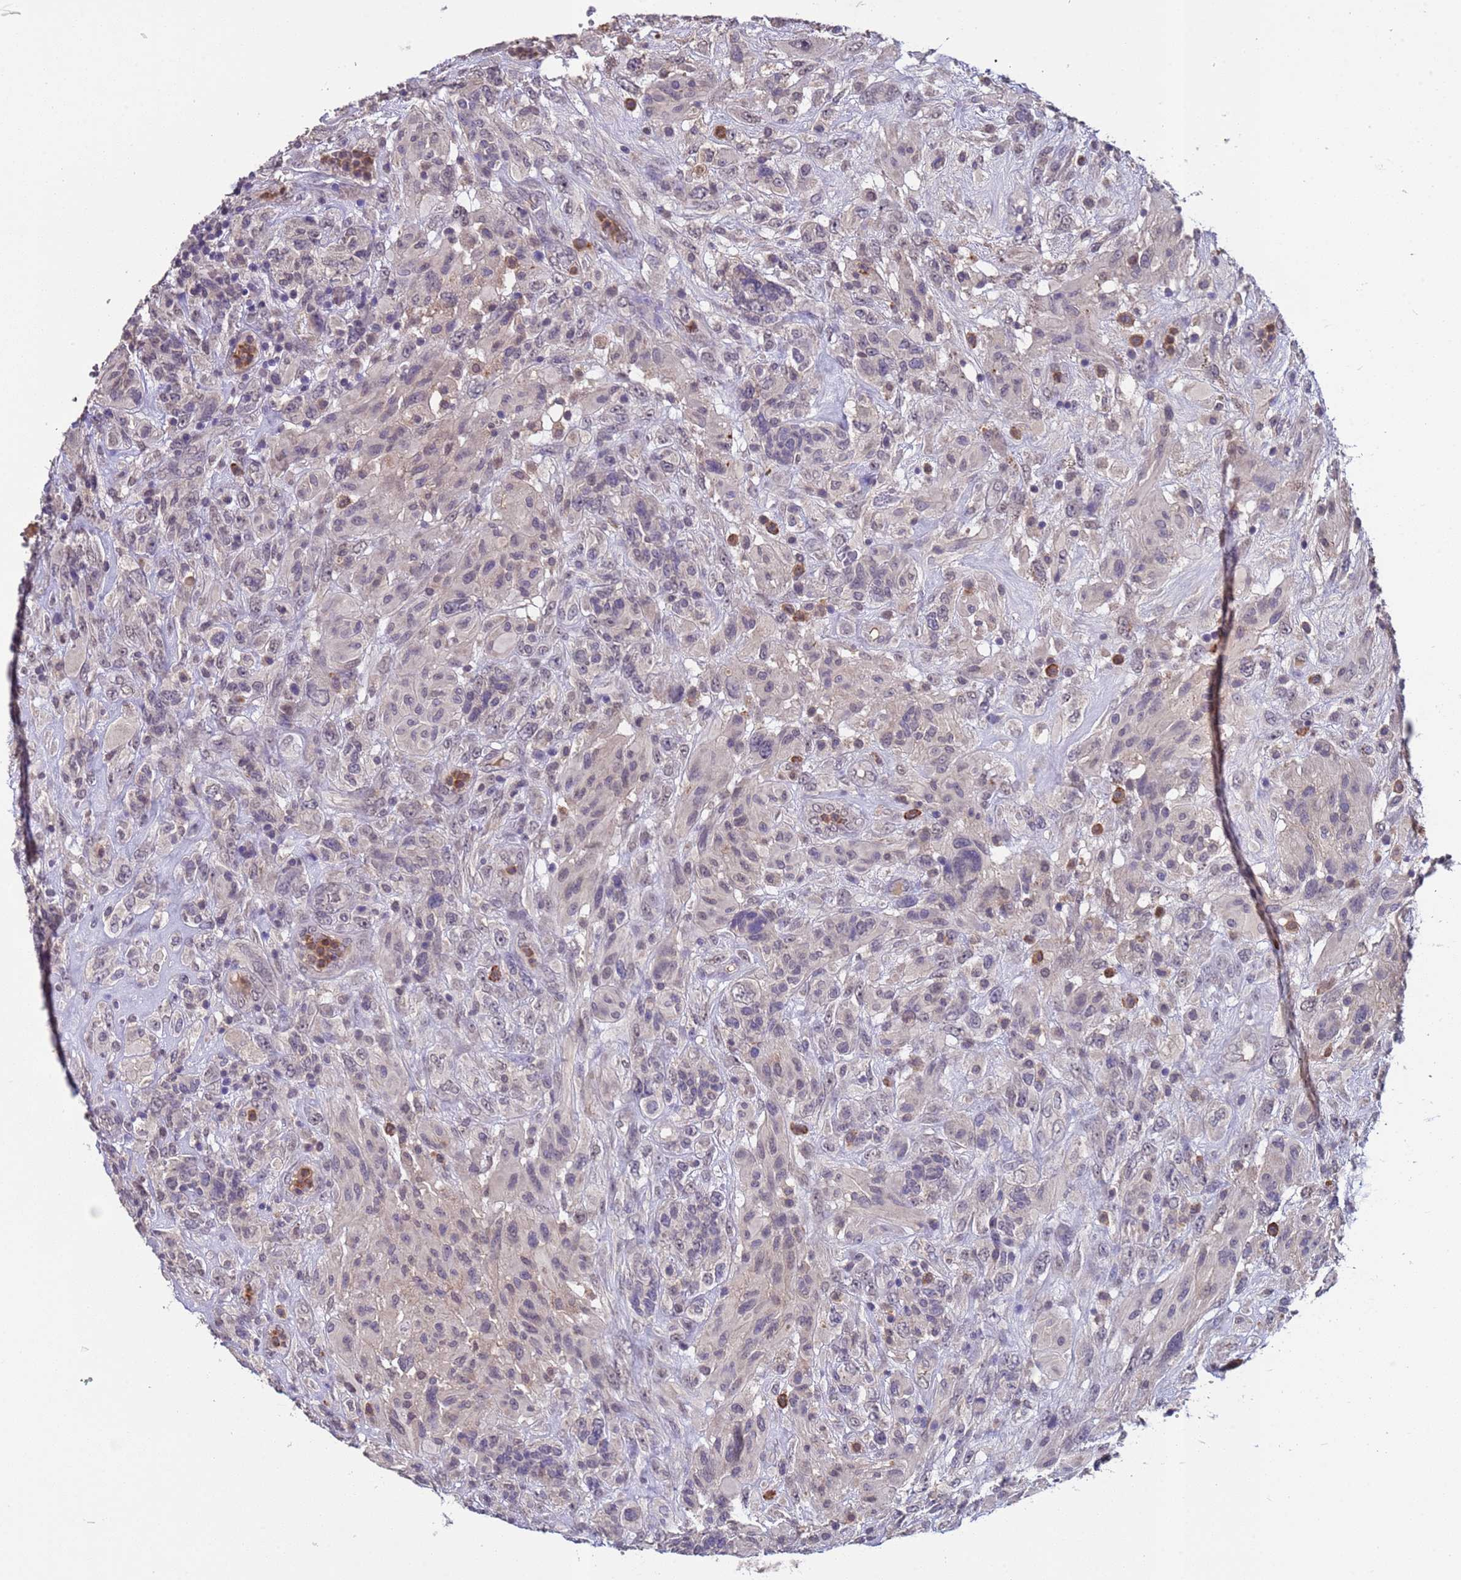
{"staining": {"intensity": "weak", "quantity": "25%-75%", "location": "nuclear"}, "tissue": "glioma", "cell_type": "Tumor cells", "image_type": "cancer", "snomed": [{"axis": "morphology", "description": "Glioma, malignant, High grade"}, {"axis": "topography", "description": "Brain"}], "caption": "A histopathology image of malignant high-grade glioma stained for a protein shows weak nuclear brown staining in tumor cells.", "gene": "ZNF248", "patient": {"sex": "male", "age": 61}}